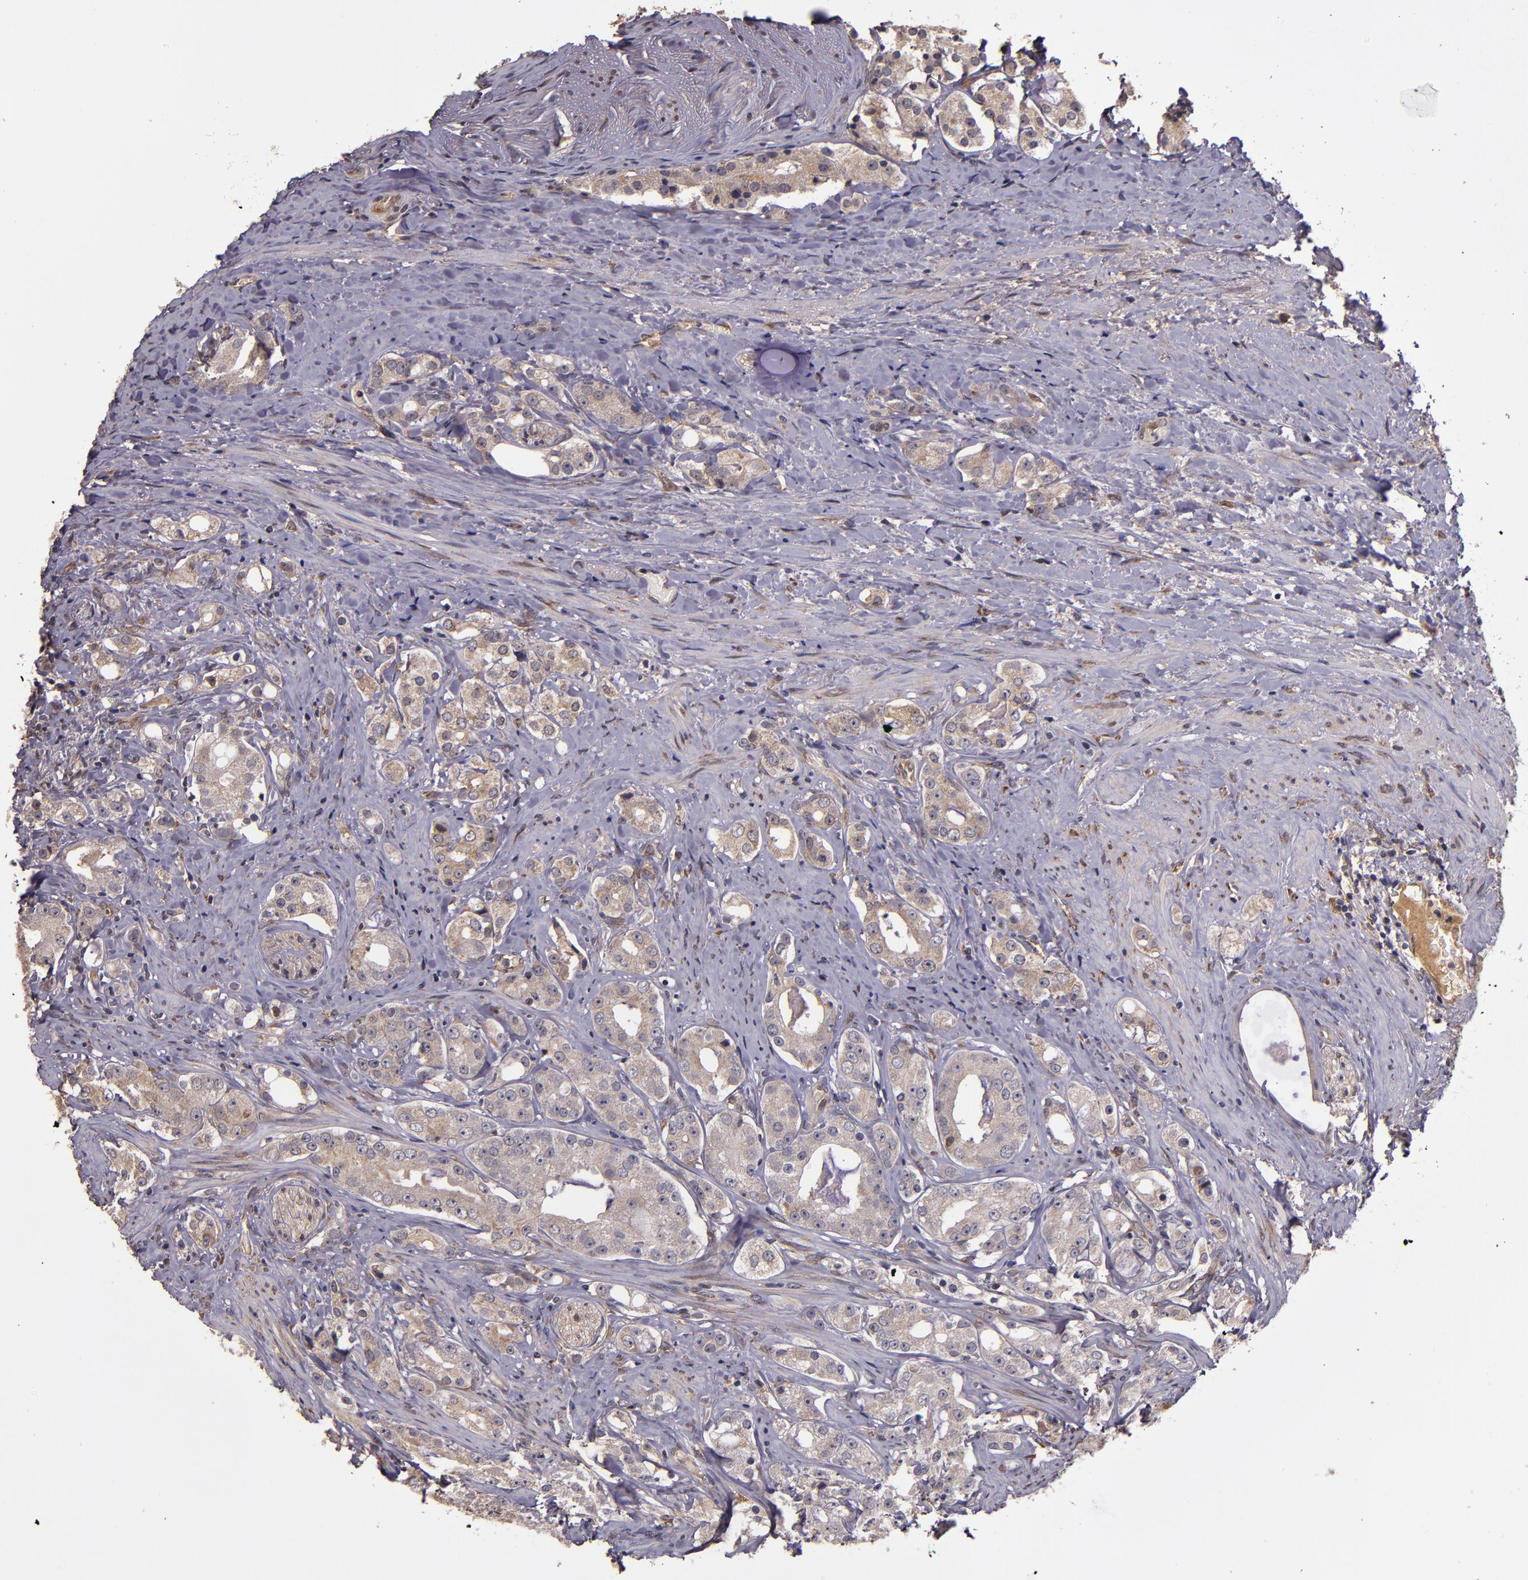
{"staining": {"intensity": "weak", "quantity": ">75%", "location": "cytoplasmic/membranous"}, "tissue": "prostate cancer", "cell_type": "Tumor cells", "image_type": "cancer", "snomed": [{"axis": "morphology", "description": "Adenocarcinoma, High grade"}, {"axis": "topography", "description": "Prostate"}], "caption": "Protein staining of prostate cancer (adenocarcinoma (high-grade)) tissue reveals weak cytoplasmic/membranous positivity in about >75% of tumor cells.", "gene": "PRAF2", "patient": {"sex": "male", "age": 68}}